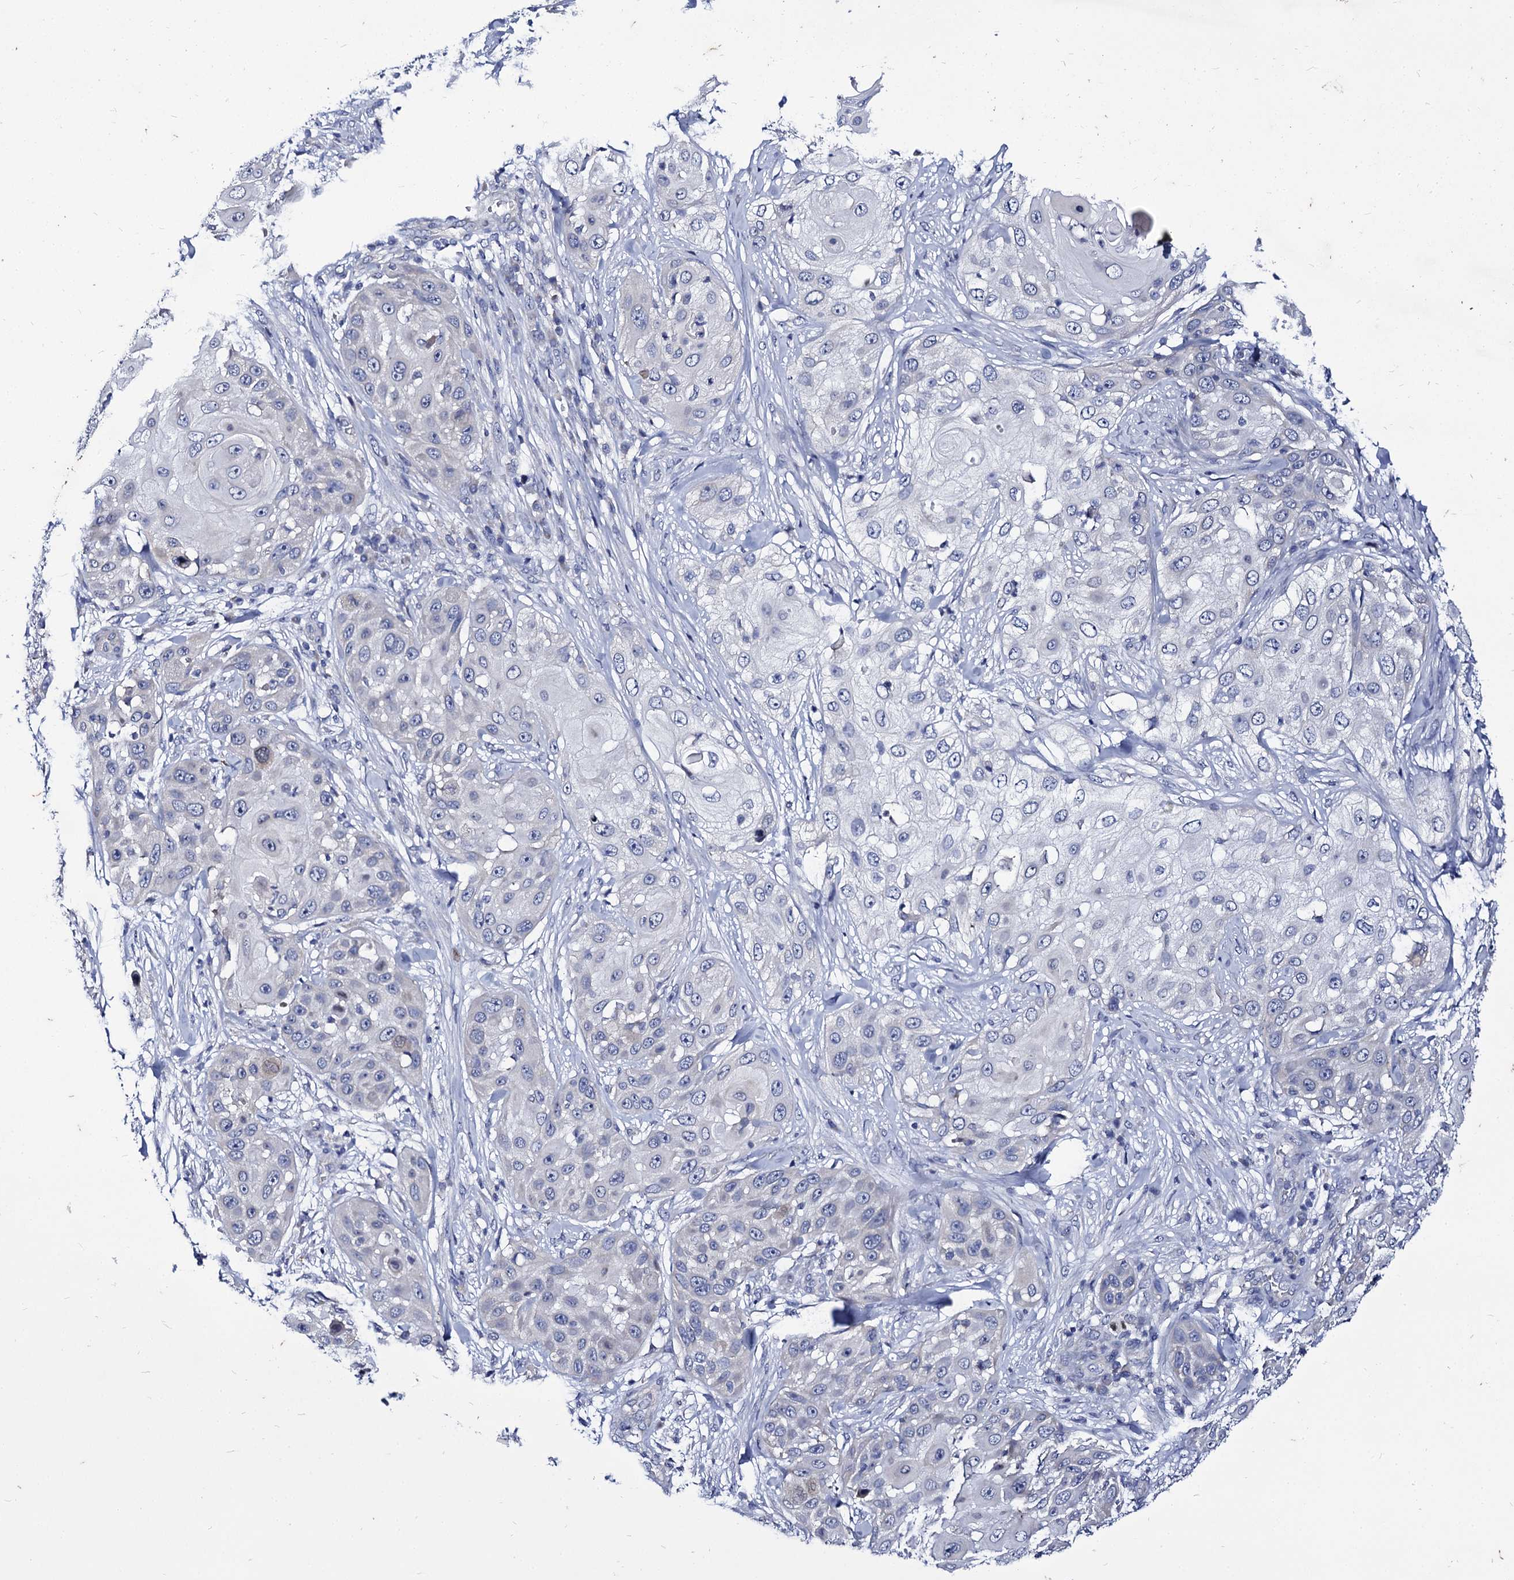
{"staining": {"intensity": "negative", "quantity": "none", "location": "none"}, "tissue": "skin cancer", "cell_type": "Tumor cells", "image_type": "cancer", "snomed": [{"axis": "morphology", "description": "Squamous cell carcinoma, NOS"}, {"axis": "topography", "description": "Skin"}], "caption": "Immunohistochemistry micrograph of neoplastic tissue: human skin squamous cell carcinoma stained with DAB (3,3'-diaminobenzidine) demonstrates no significant protein expression in tumor cells.", "gene": "PANX2", "patient": {"sex": "female", "age": 44}}